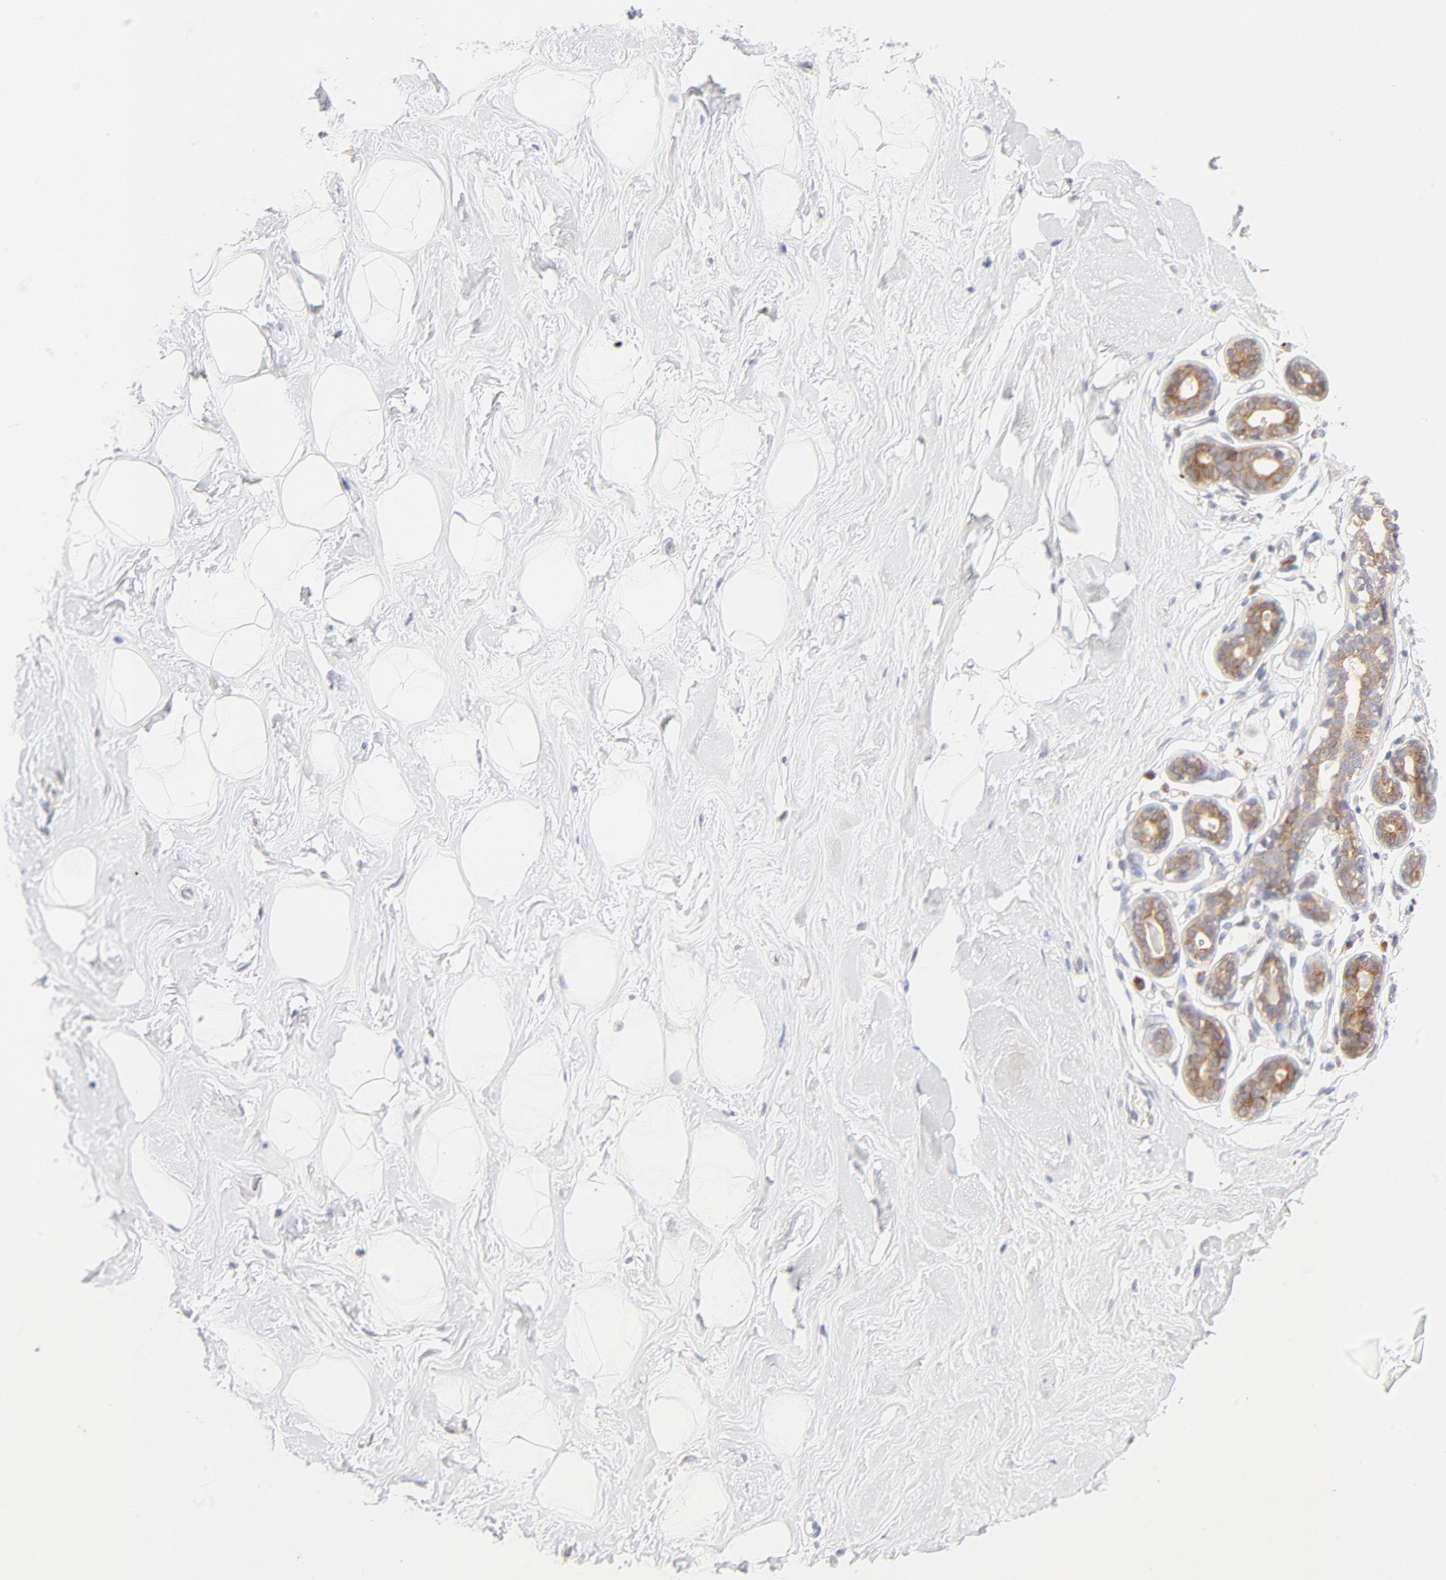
{"staining": {"intensity": "negative", "quantity": "none", "location": "none"}, "tissue": "breast", "cell_type": "Adipocytes", "image_type": "normal", "snomed": [{"axis": "morphology", "description": "Normal tissue, NOS"}, {"axis": "topography", "description": "Breast"}], "caption": "This is an IHC histopathology image of benign breast. There is no staining in adipocytes.", "gene": "RPS6KA1", "patient": {"sex": "female", "age": 23}}